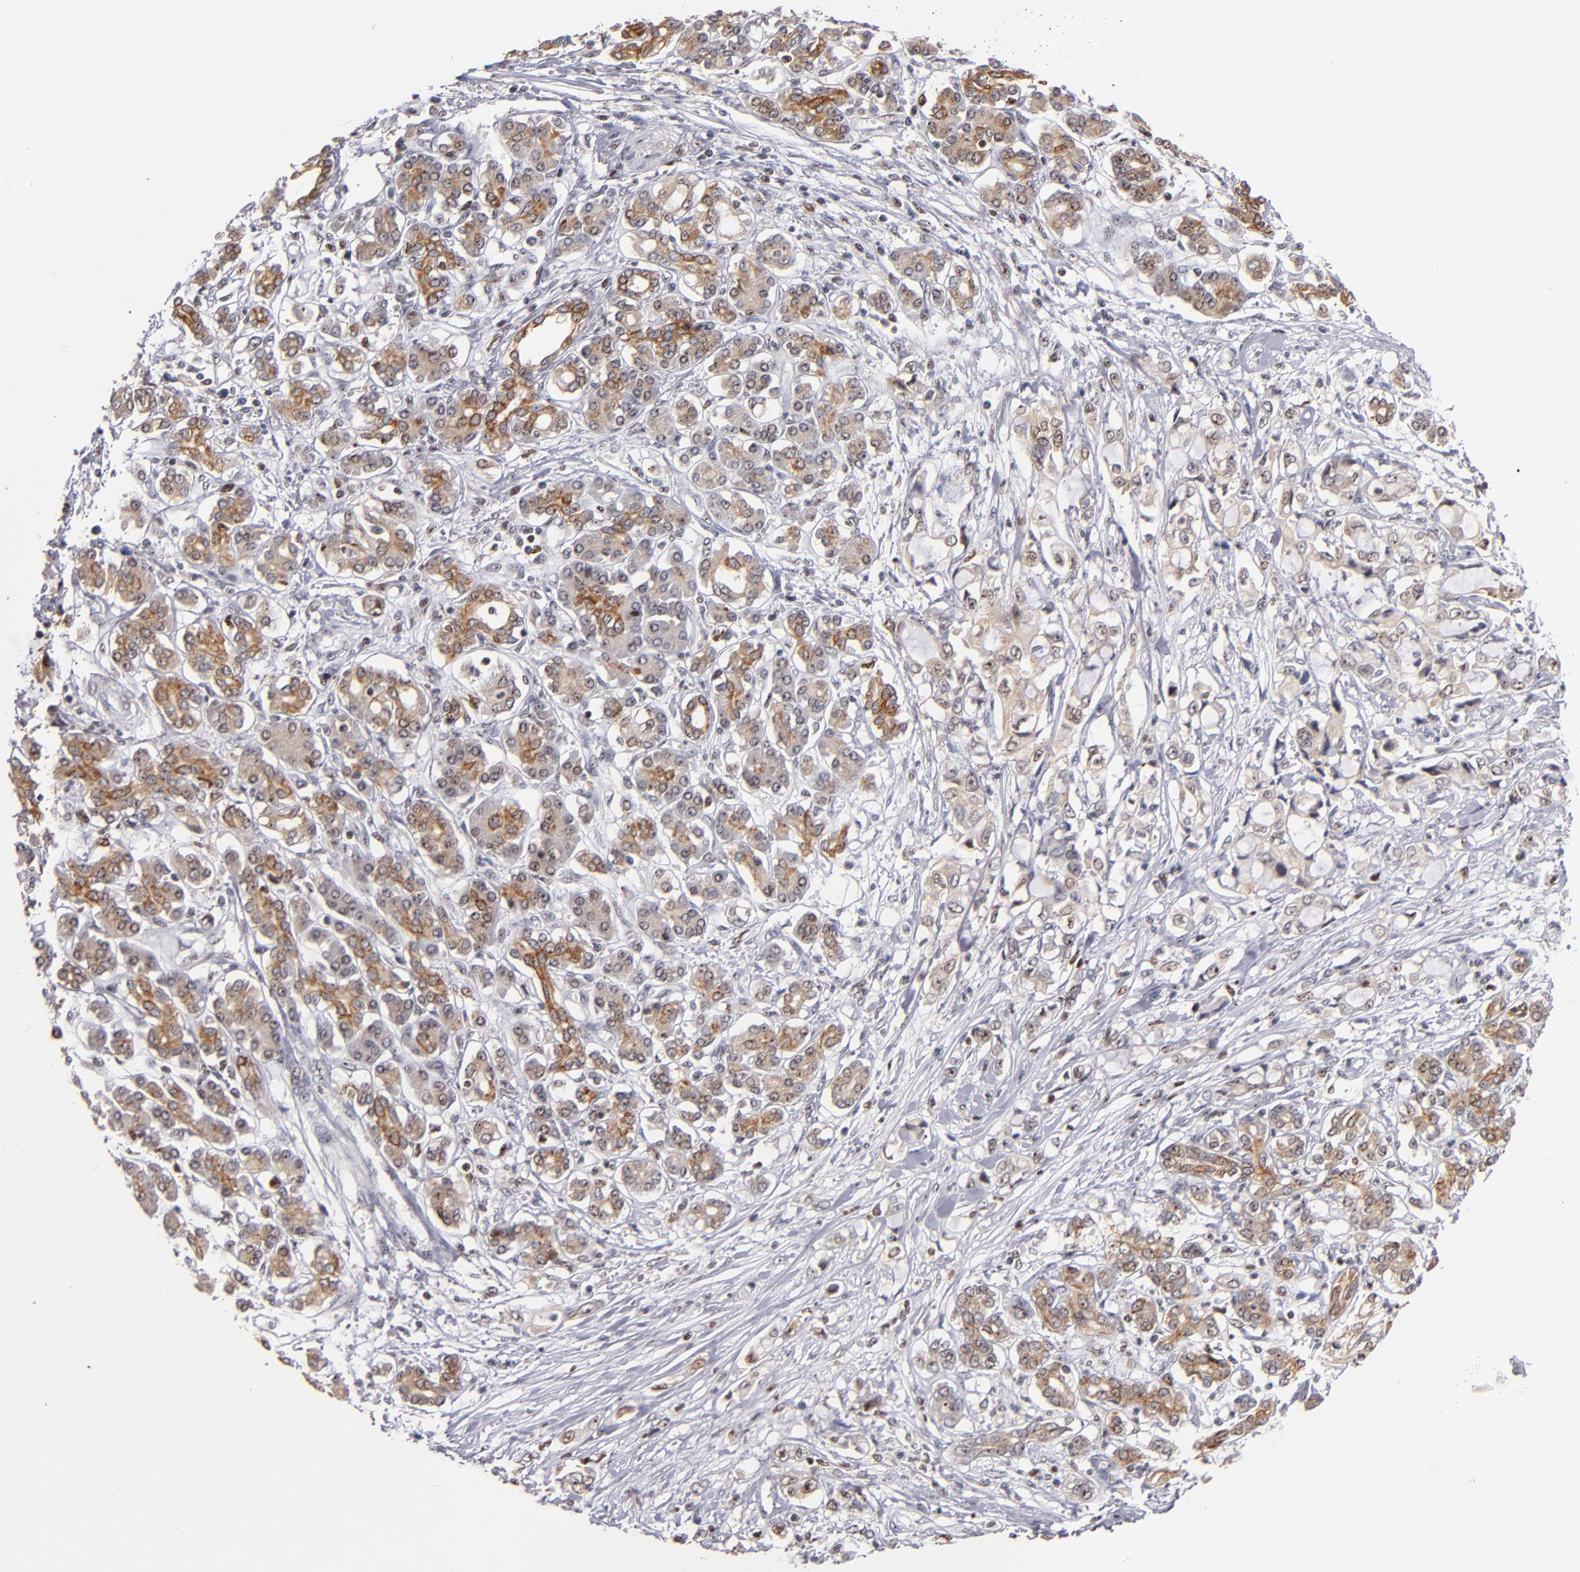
{"staining": {"intensity": "weak", "quantity": ">75%", "location": "cytoplasmic/membranous"}, "tissue": "pancreatic cancer", "cell_type": "Tumor cells", "image_type": "cancer", "snomed": [{"axis": "morphology", "description": "Adenocarcinoma, NOS"}, {"axis": "topography", "description": "Pancreas"}], "caption": "A low amount of weak cytoplasmic/membranous staining is identified in about >75% of tumor cells in pancreatic adenocarcinoma tissue. The staining was performed using DAB (3,3'-diaminobenzidine) to visualize the protein expression in brown, while the nuclei were stained in blue with hematoxylin (Magnification: 20x).", "gene": "PCNX4", "patient": {"sex": "female", "age": 70}}